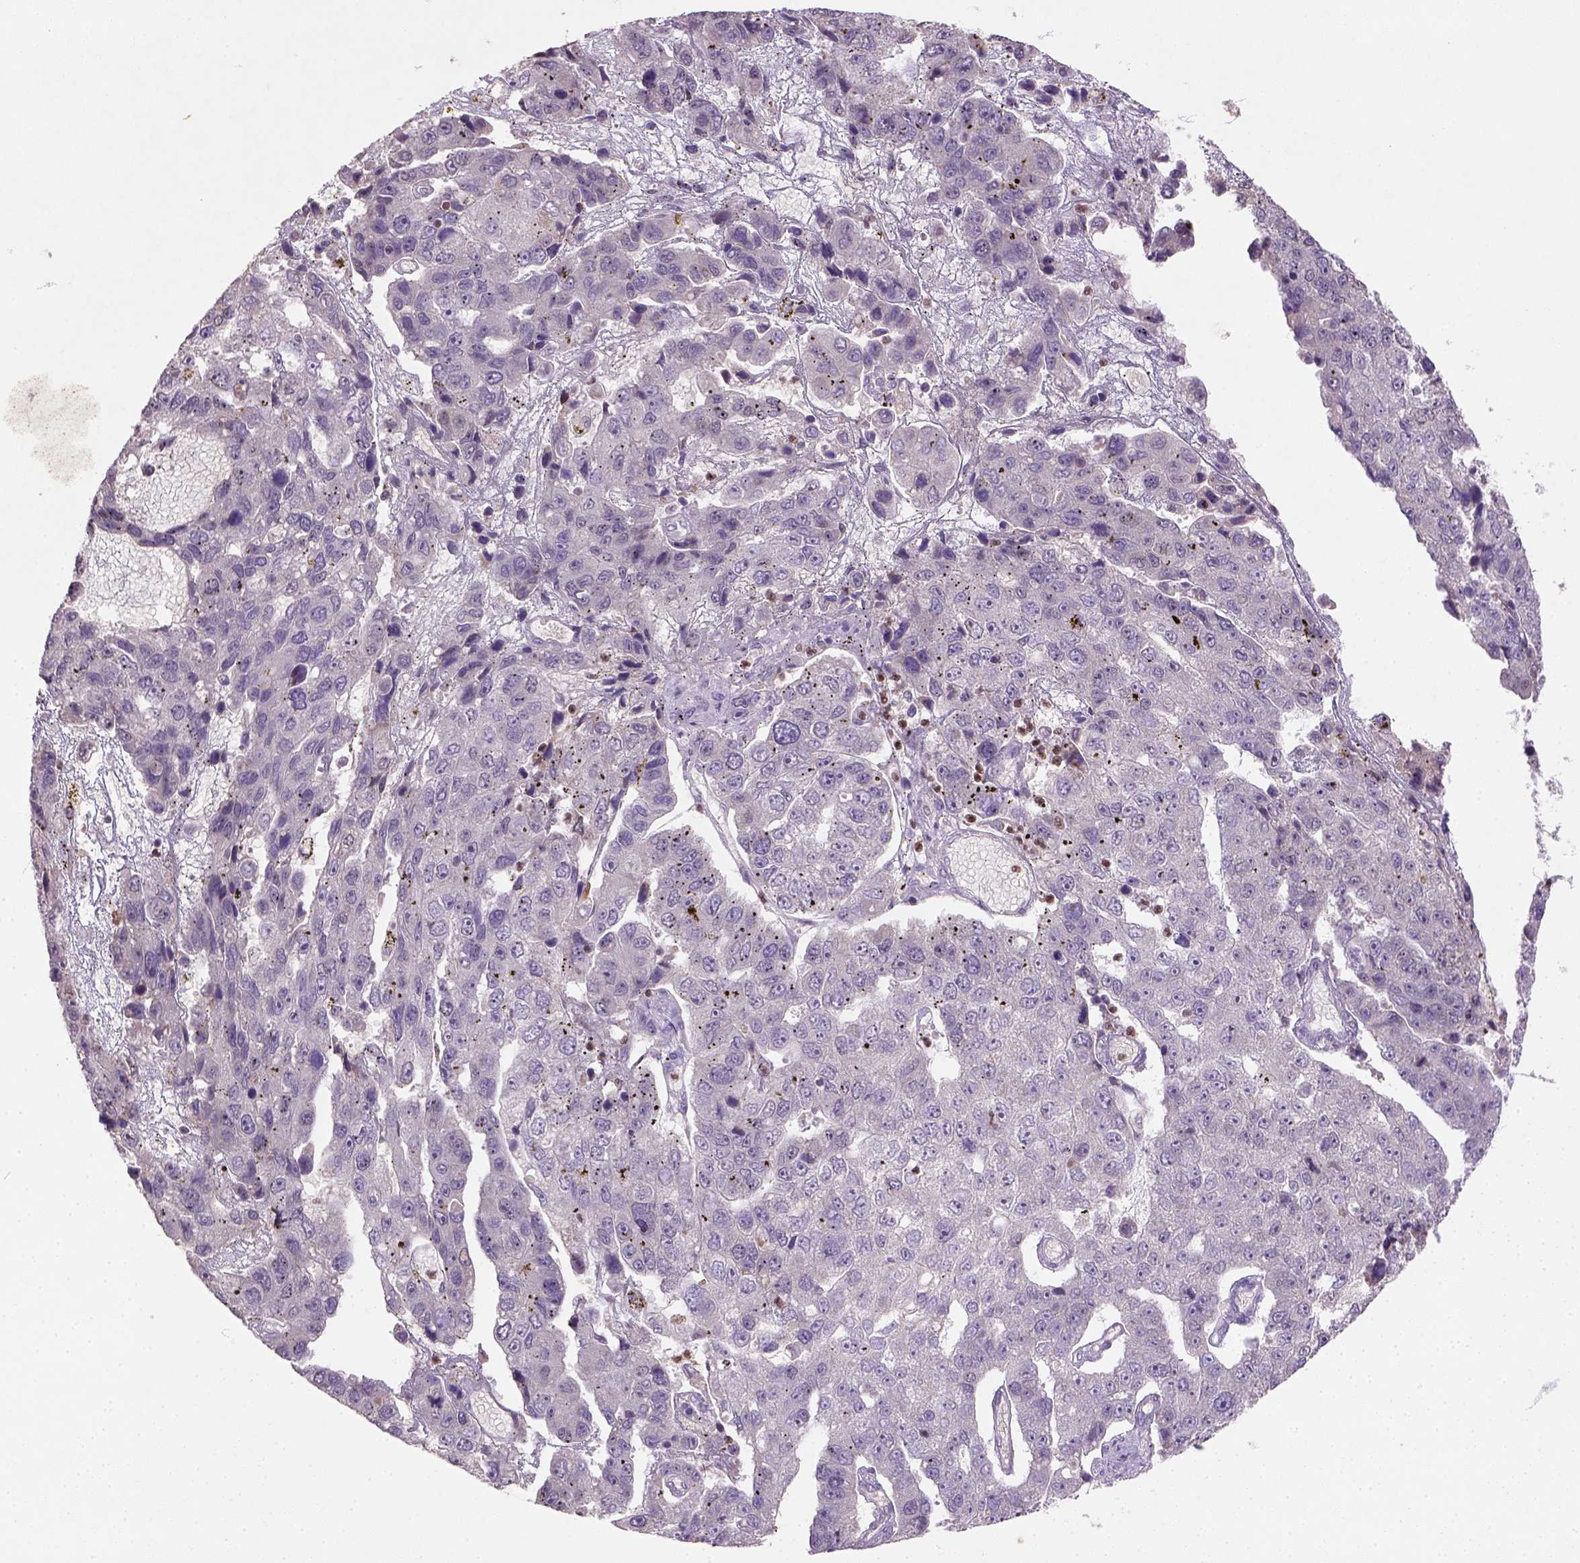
{"staining": {"intensity": "negative", "quantity": "none", "location": "none"}, "tissue": "pancreatic cancer", "cell_type": "Tumor cells", "image_type": "cancer", "snomed": [{"axis": "morphology", "description": "Adenocarcinoma, NOS"}, {"axis": "topography", "description": "Pancreas"}], "caption": "The micrograph shows no significant positivity in tumor cells of pancreatic cancer.", "gene": "NUDT3", "patient": {"sex": "female", "age": 61}}